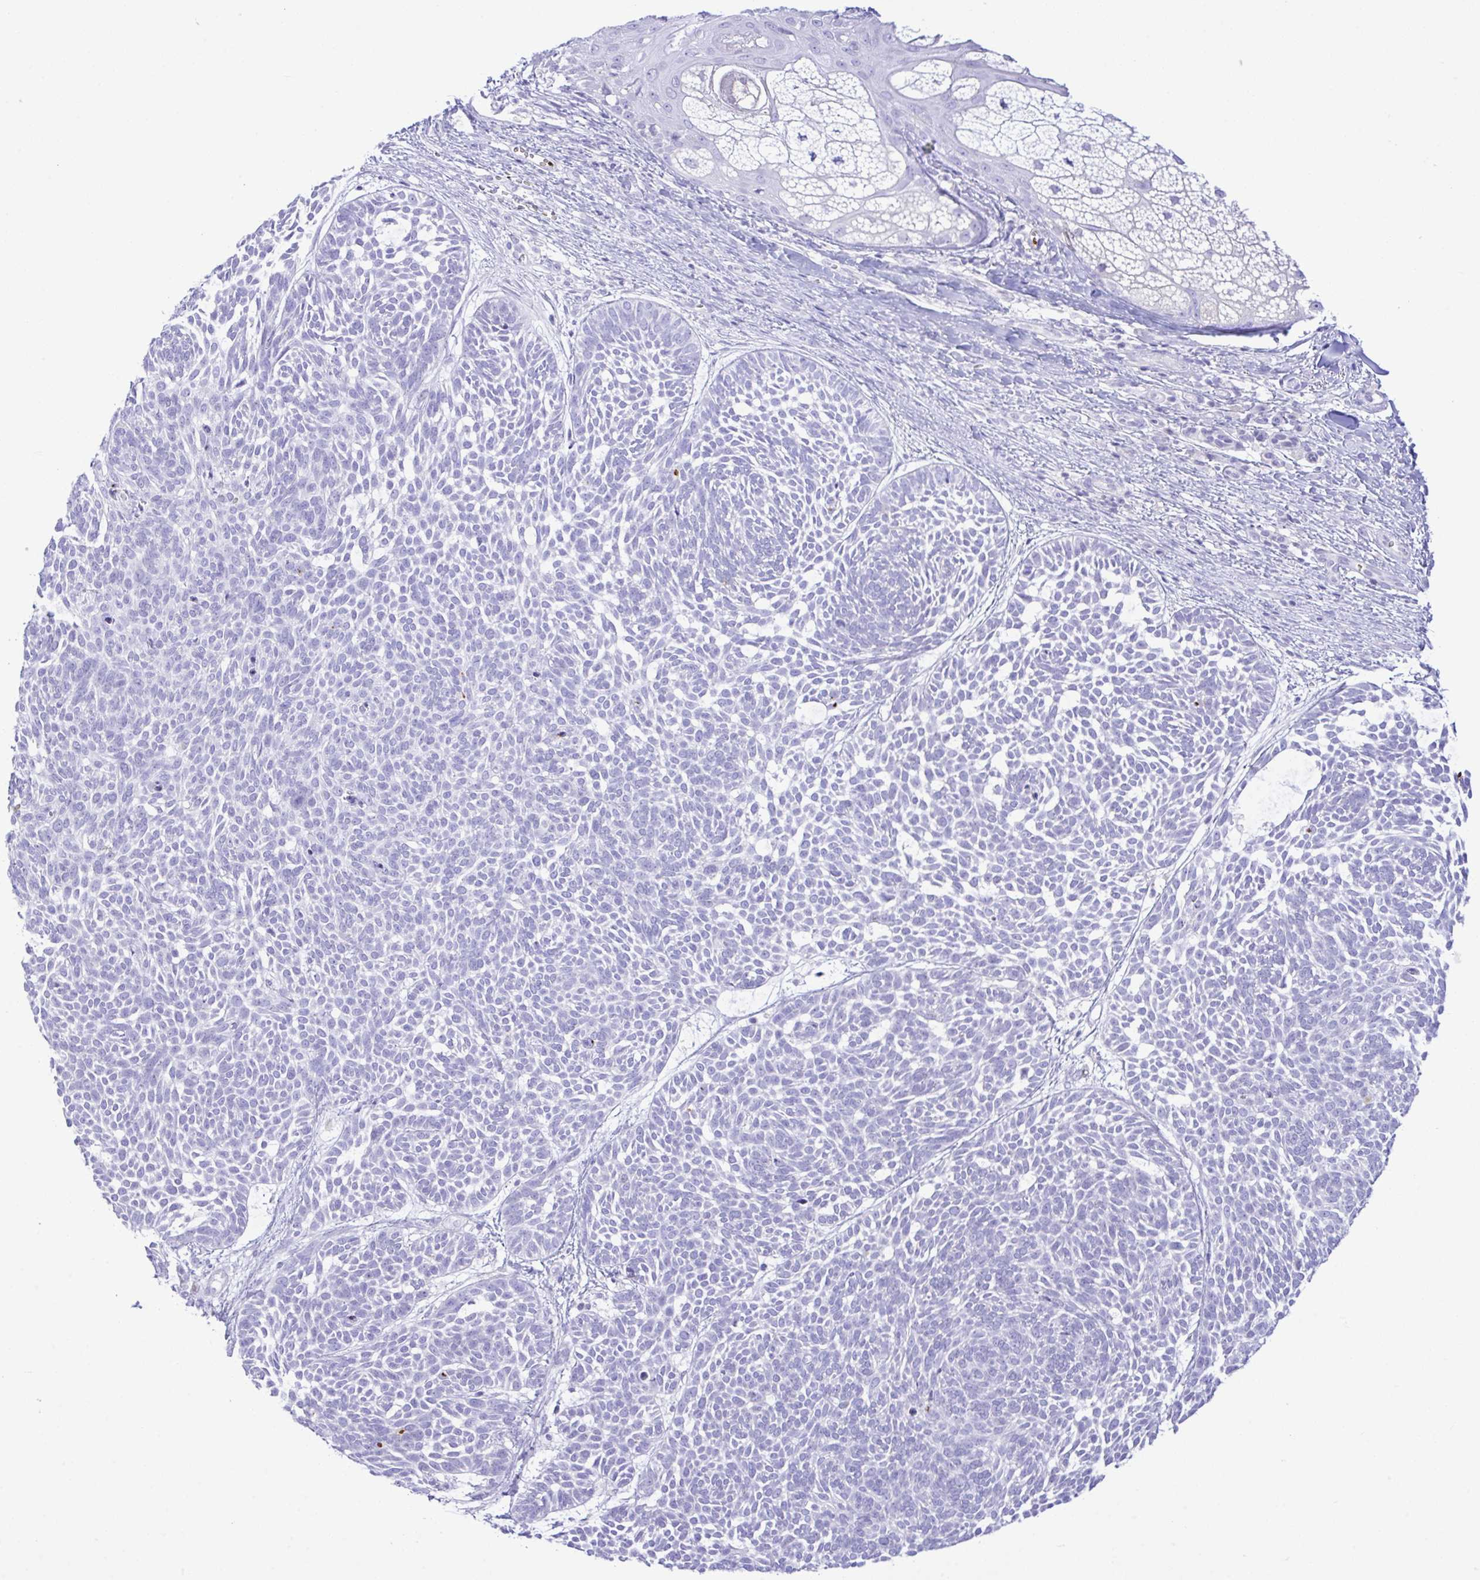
{"staining": {"intensity": "negative", "quantity": "none", "location": "none"}, "tissue": "skin cancer", "cell_type": "Tumor cells", "image_type": "cancer", "snomed": [{"axis": "morphology", "description": "Basal cell carcinoma"}, {"axis": "topography", "description": "Skin"}, {"axis": "topography", "description": "Skin of trunk"}], "caption": "Tumor cells show no significant protein positivity in skin cancer.", "gene": "ZNF221", "patient": {"sex": "male", "age": 74}}